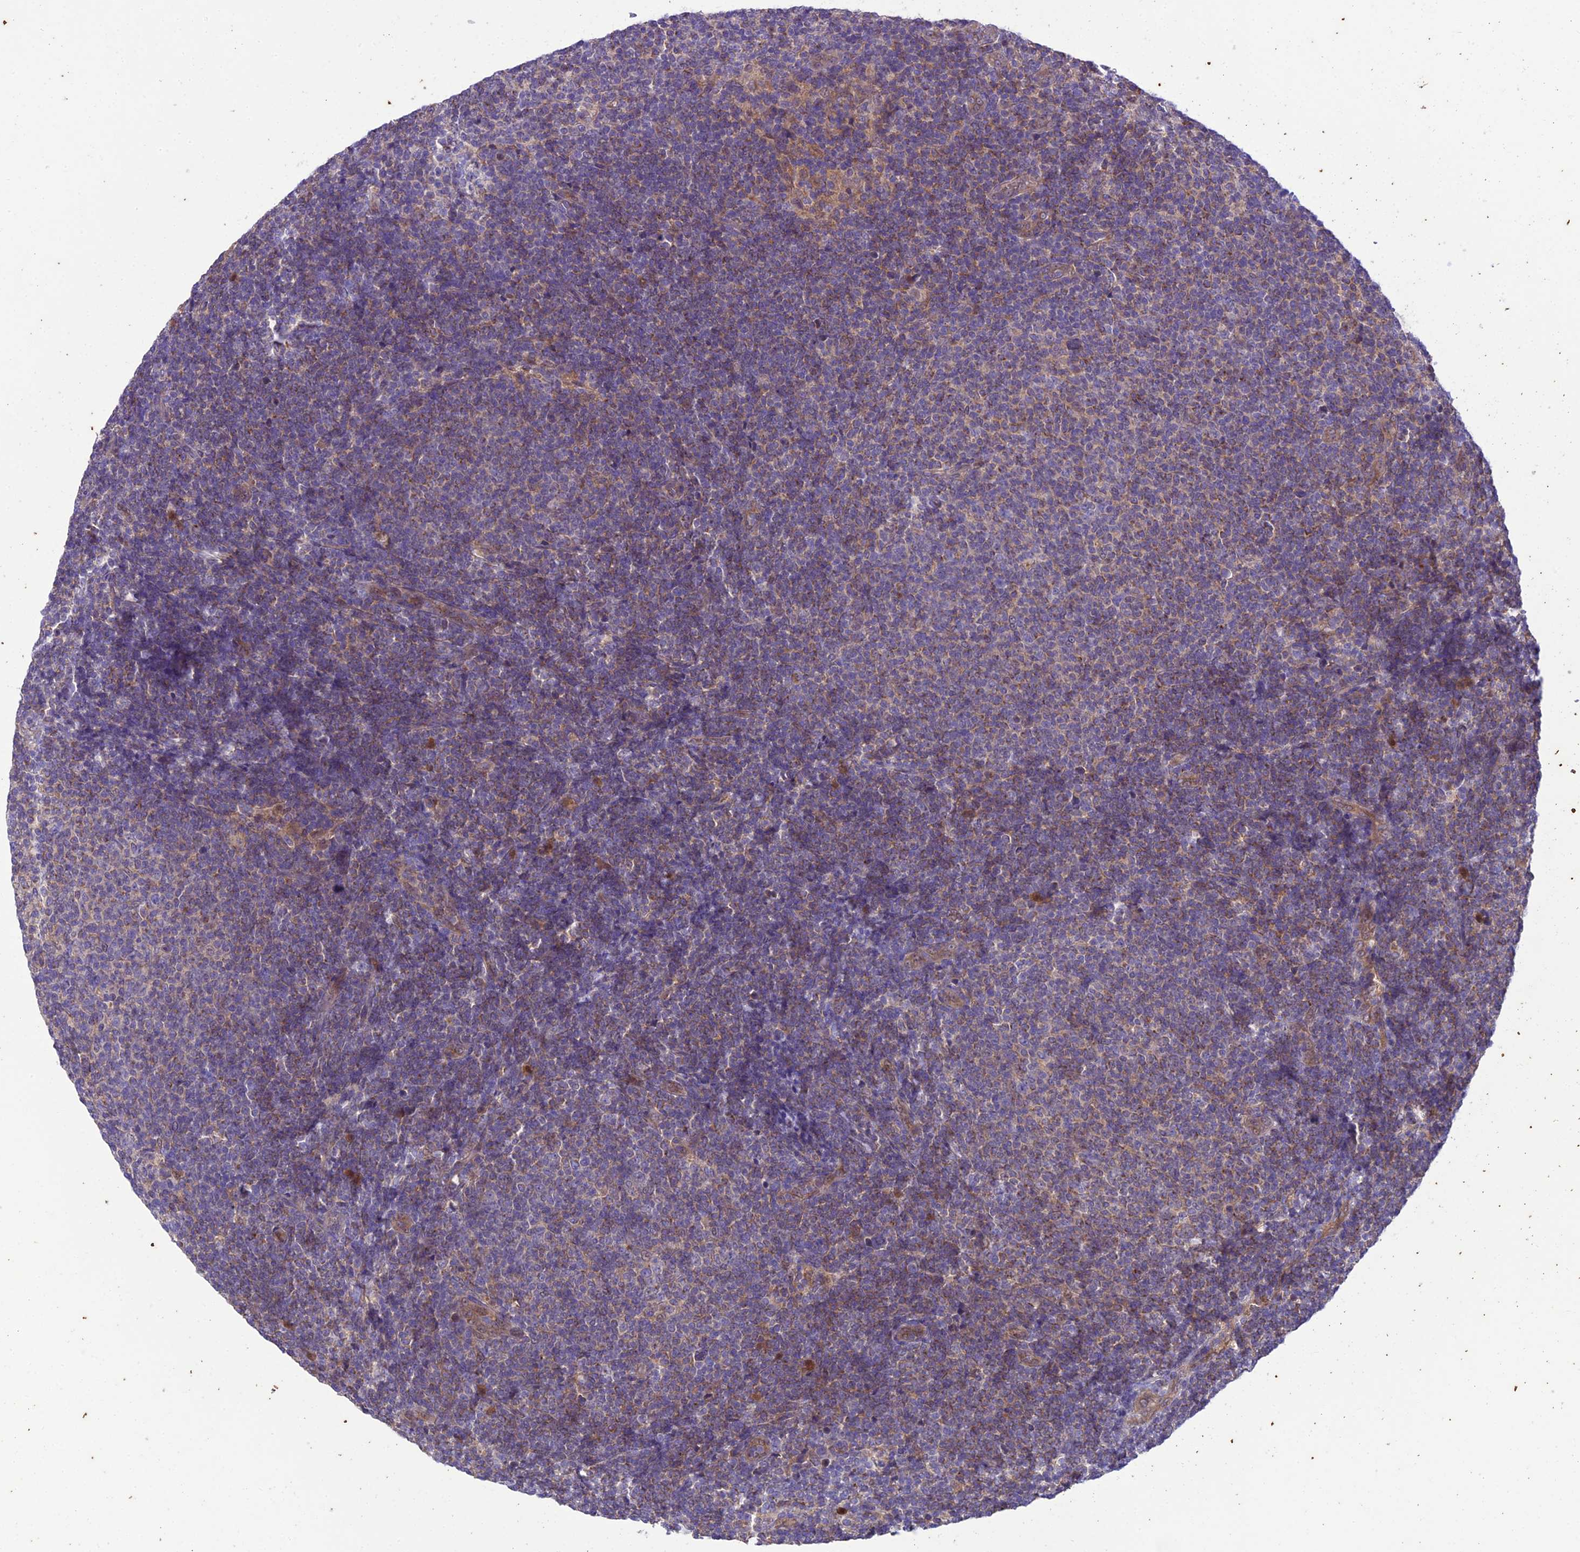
{"staining": {"intensity": "weak", "quantity": "<25%", "location": "cytoplasmic/membranous"}, "tissue": "lymphoma", "cell_type": "Tumor cells", "image_type": "cancer", "snomed": [{"axis": "morphology", "description": "Malignant lymphoma, non-Hodgkin's type, Low grade"}, {"axis": "topography", "description": "Lymph node"}], "caption": "Tumor cells show no significant protein positivity in lymphoma.", "gene": "BORCS6", "patient": {"sex": "male", "age": 66}}